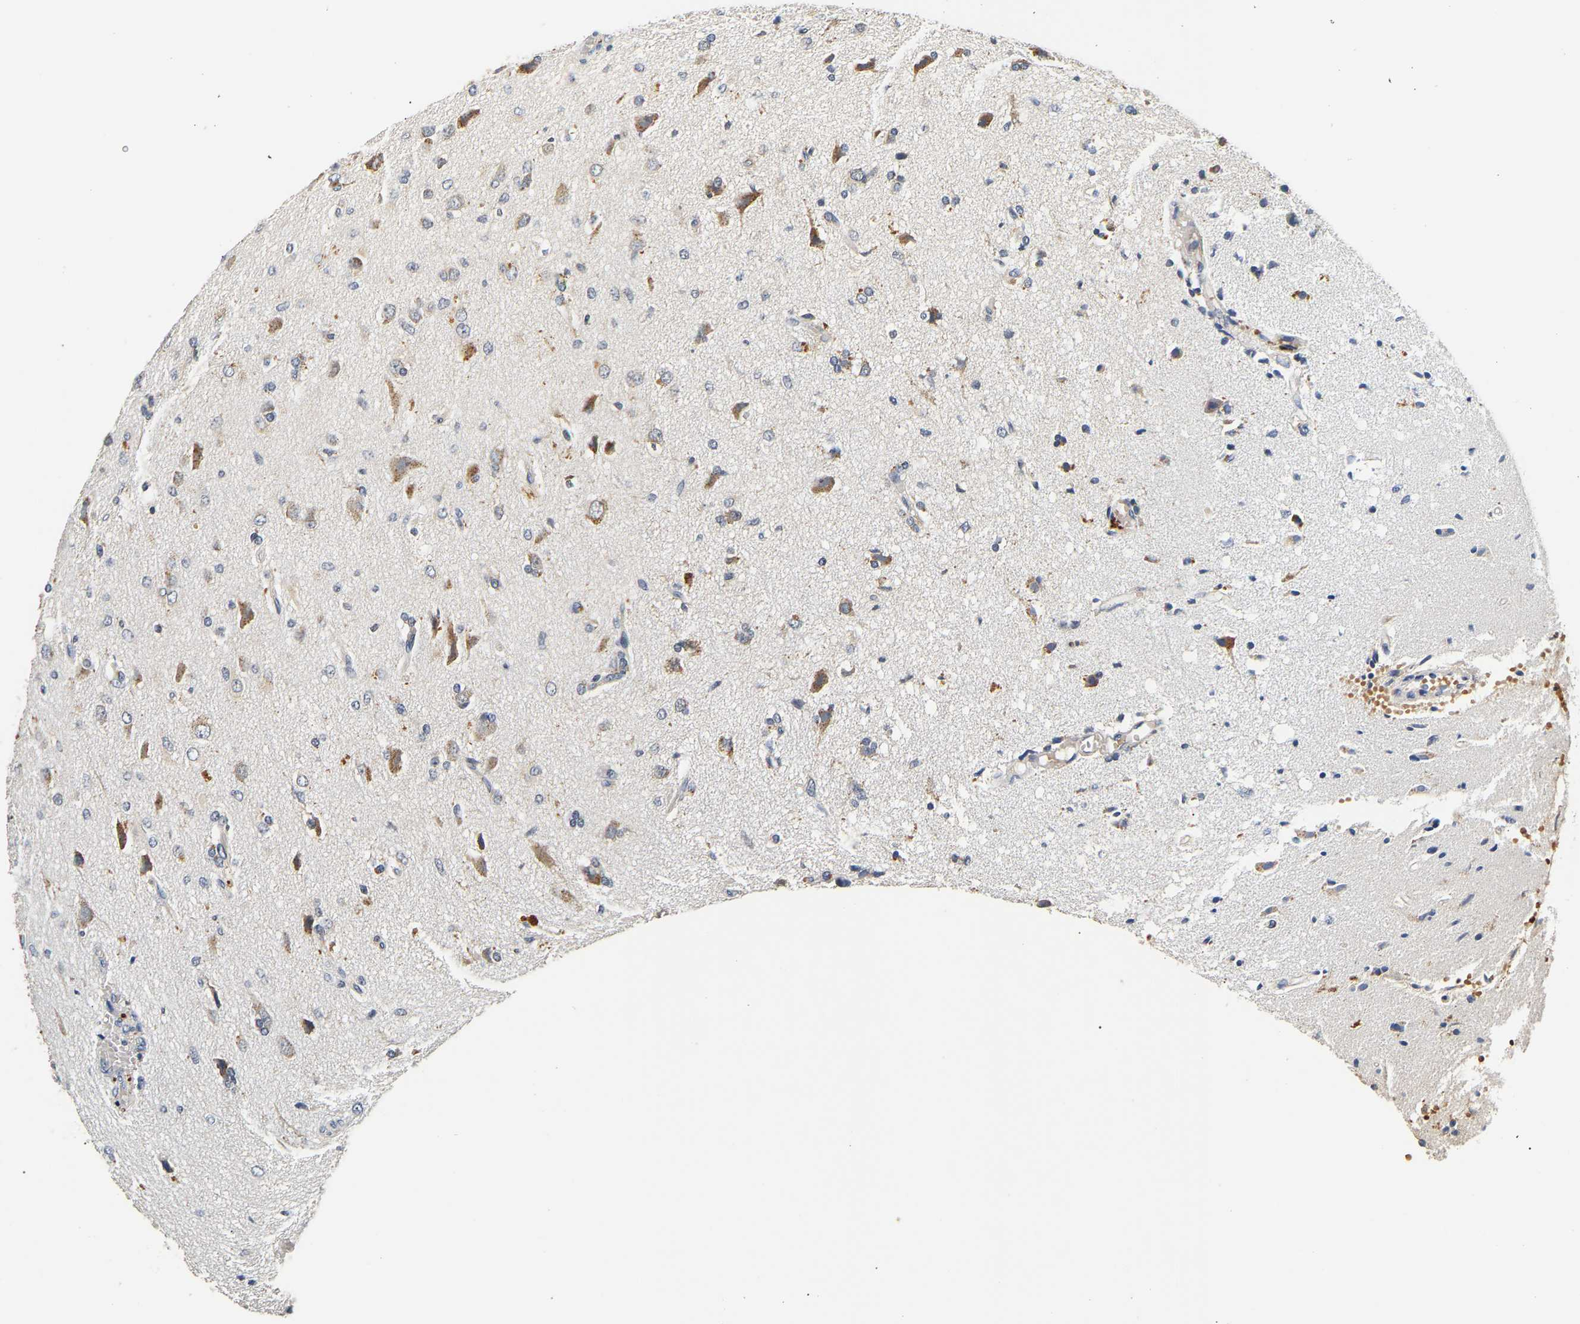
{"staining": {"intensity": "moderate", "quantity": "<25%", "location": "cytoplasmic/membranous"}, "tissue": "glioma", "cell_type": "Tumor cells", "image_type": "cancer", "snomed": [{"axis": "morphology", "description": "Glioma, malignant, High grade"}, {"axis": "topography", "description": "Brain"}], "caption": "Glioma stained for a protein (brown) exhibits moderate cytoplasmic/membranous positive positivity in about <25% of tumor cells.", "gene": "SMU1", "patient": {"sex": "female", "age": 59}}